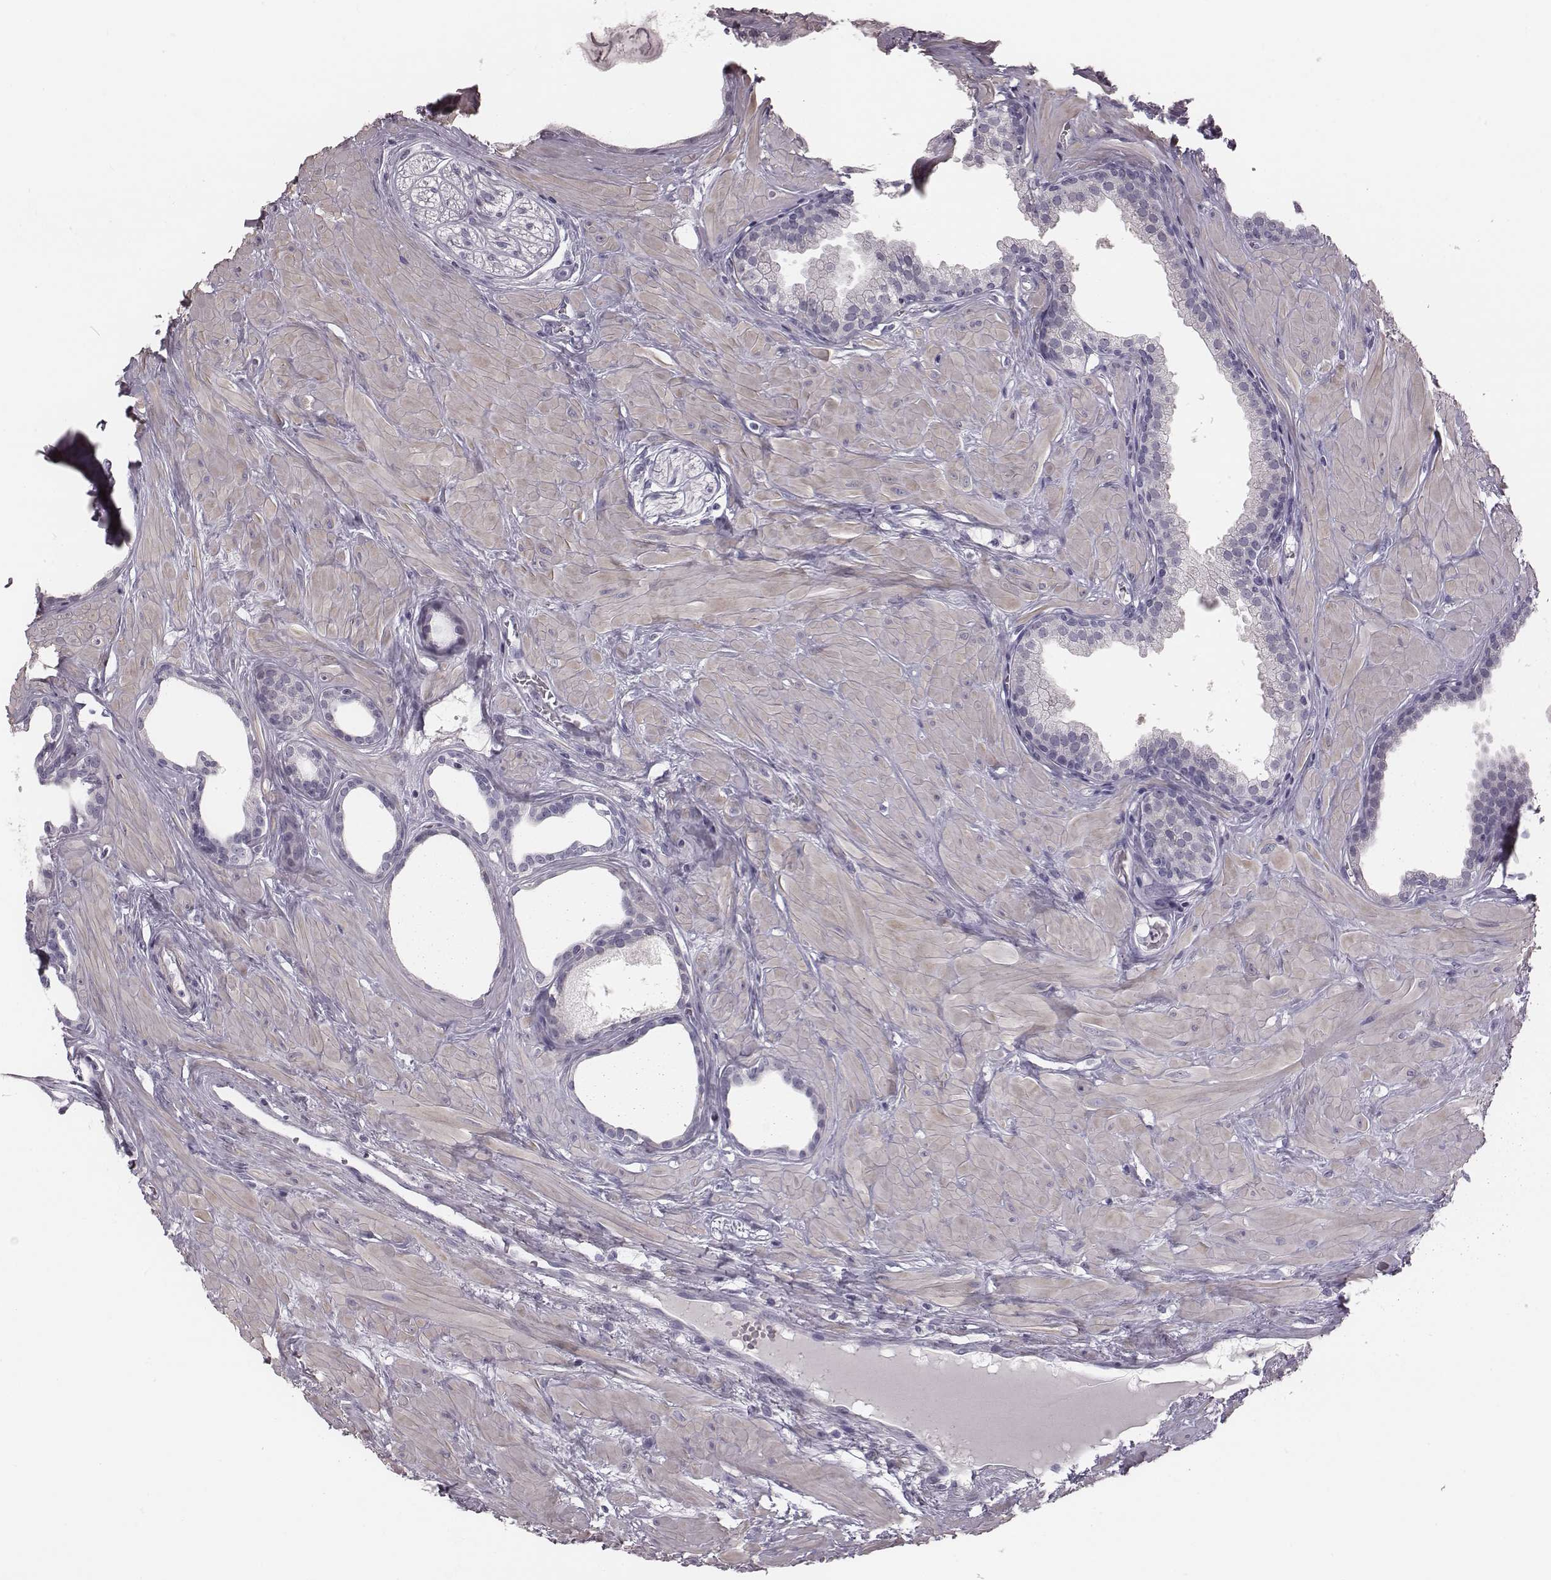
{"staining": {"intensity": "negative", "quantity": "none", "location": "none"}, "tissue": "prostate", "cell_type": "Glandular cells", "image_type": "normal", "snomed": [{"axis": "morphology", "description": "Normal tissue, NOS"}, {"axis": "topography", "description": "Prostate"}], "caption": "The immunohistochemistry photomicrograph has no significant staining in glandular cells of prostate.", "gene": "CRISP1", "patient": {"sex": "male", "age": 48}}